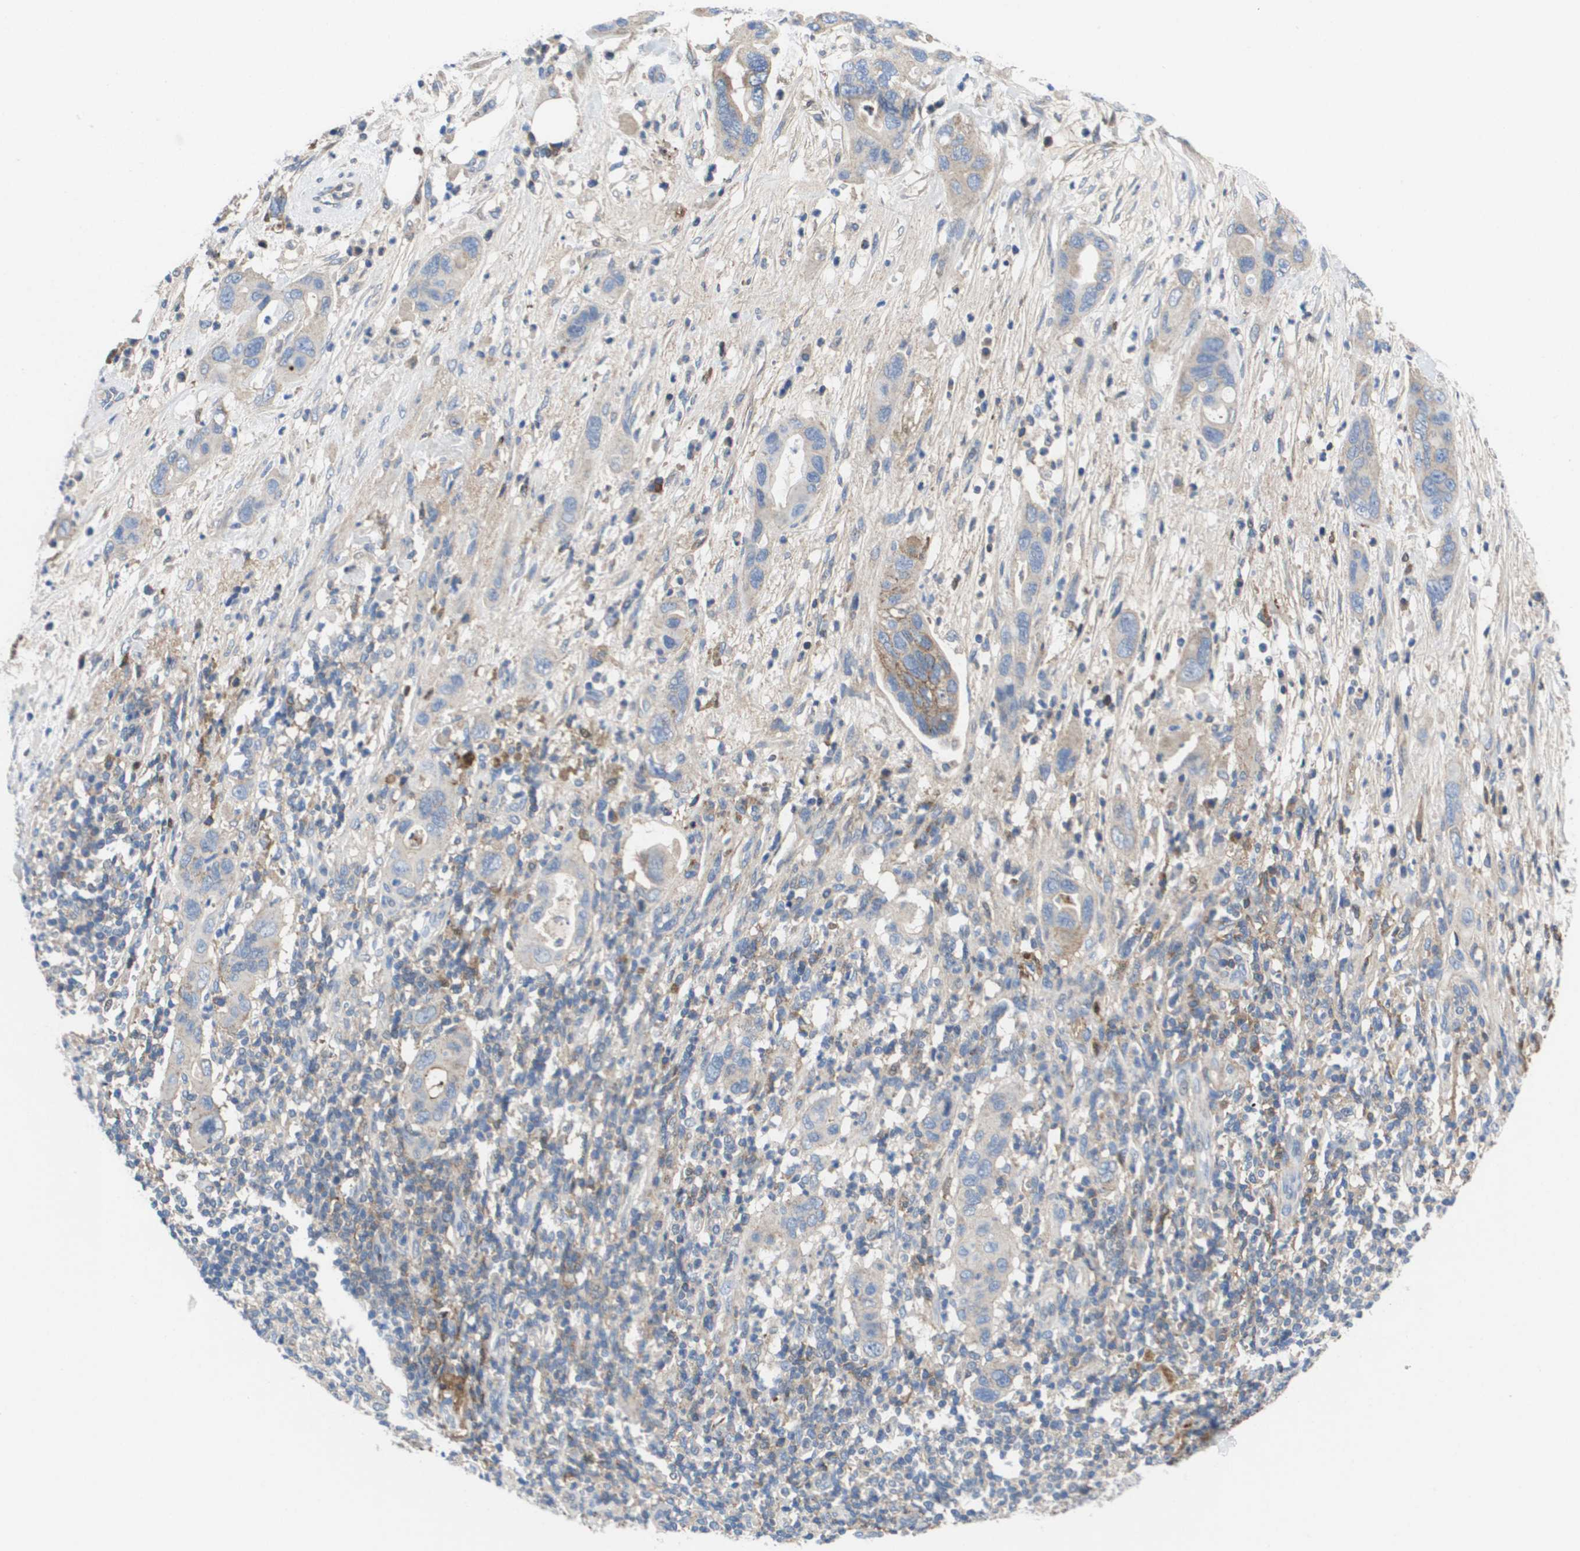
{"staining": {"intensity": "weak", "quantity": "<25%", "location": "cytoplasmic/membranous"}, "tissue": "pancreatic cancer", "cell_type": "Tumor cells", "image_type": "cancer", "snomed": [{"axis": "morphology", "description": "Adenocarcinoma, NOS"}, {"axis": "topography", "description": "Pancreas"}], "caption": "The image demonstrates no staining of tumor cells in pancreatic adenocarcinoma.", "gene": "SERPINC1", "patient": {"sex": "female", "age": 71}}